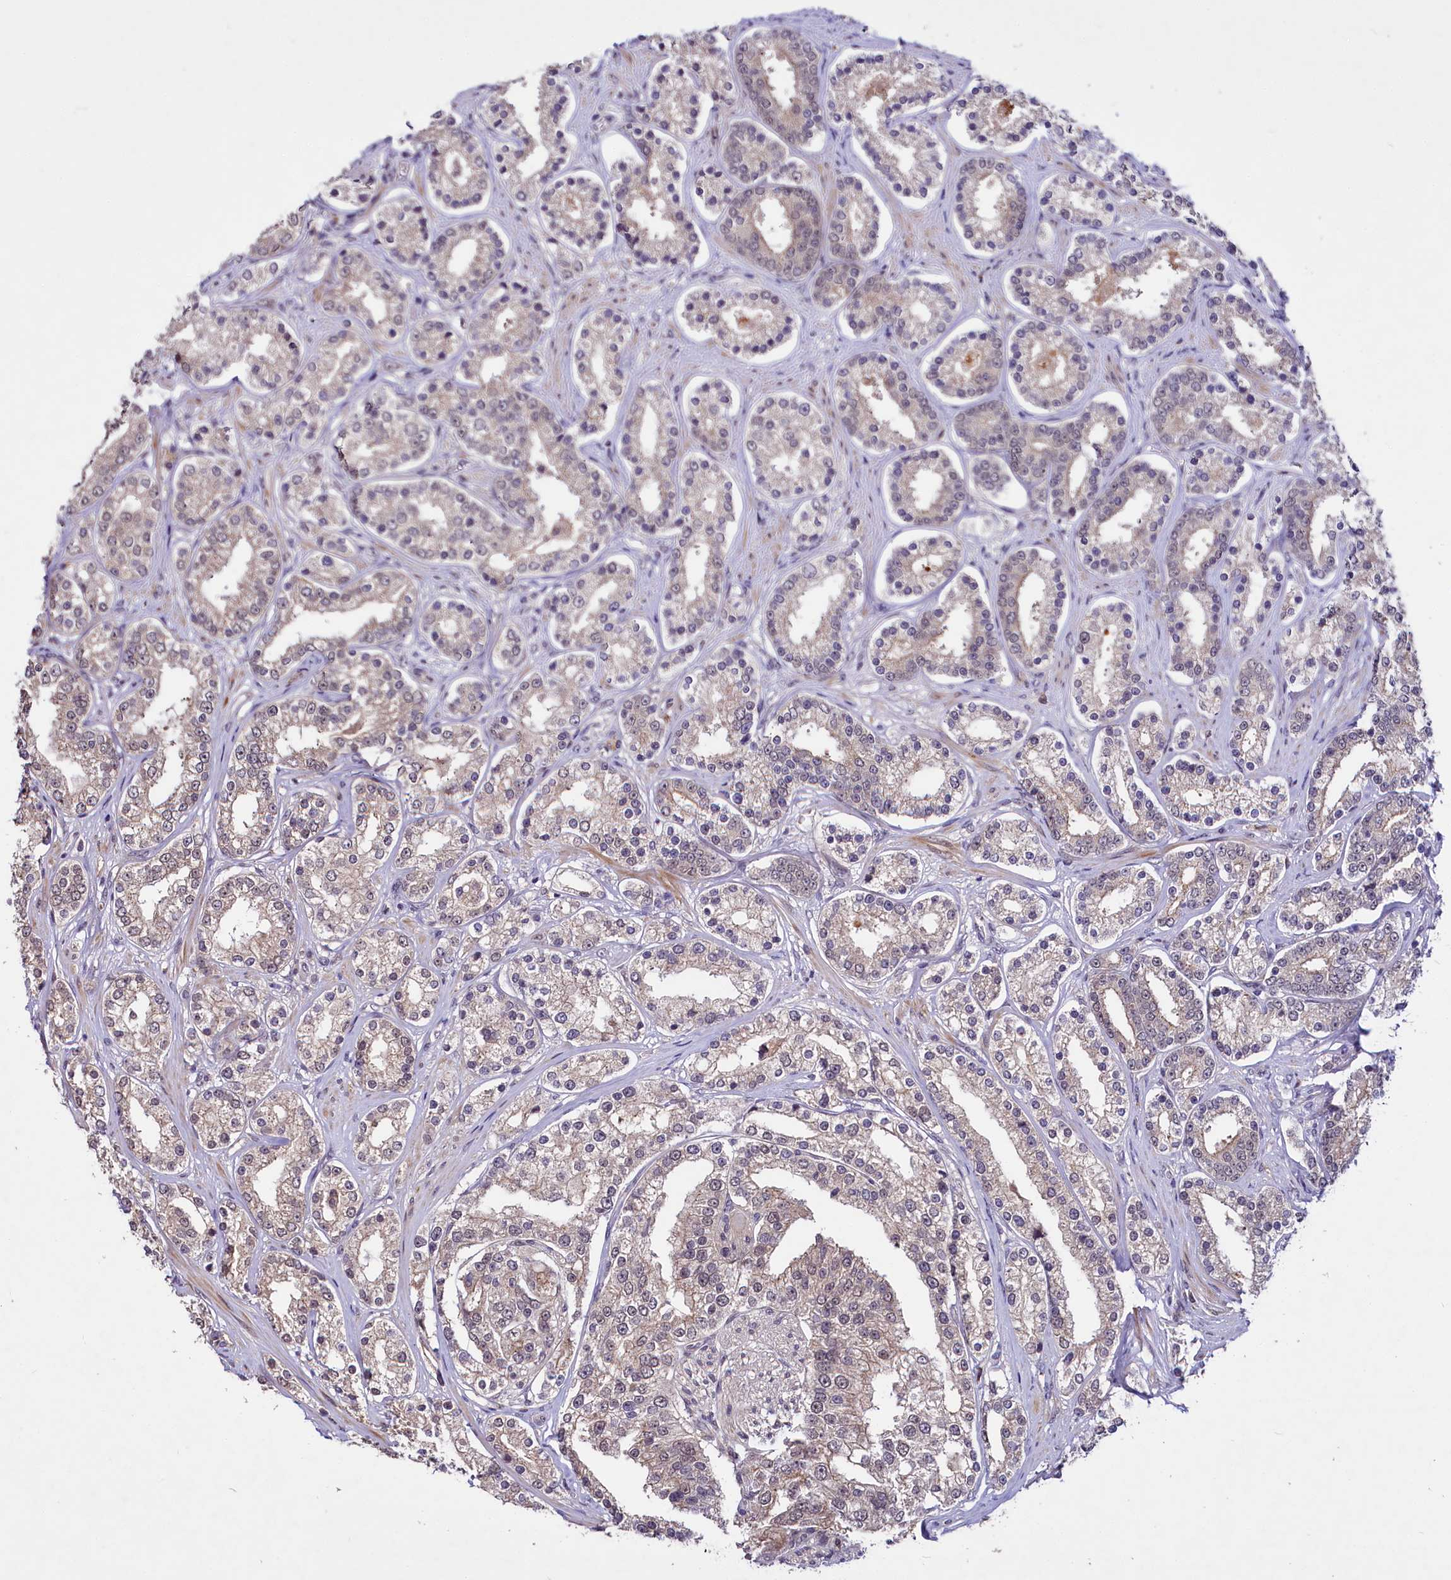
{"staining": {"intensity": "weak", "quantity": "25%-75%", "location": "cytoplasmic/membranous,nuclear"}, "tissue": "prostate cancer", "cell_type": "Tumor cells", "image_type": "cancer", "snomed": [{"axis": "morphology", "description": "Normal tissue, NOS"}, {"axis": "morphology", "description": "Adenocarcinoma, High grade"}, {"axis": "topography", "description": "Prostate"}], "caption": "Protein analysis of adenocarcinoma (high-grade) (prostate) tissue exhibits weak cytoplasmic/membranous and nuclear expression in about 25%-75% of tumor cells.", "gene": "UBE3A", "patient": {"sex": "male", "age": 83}}